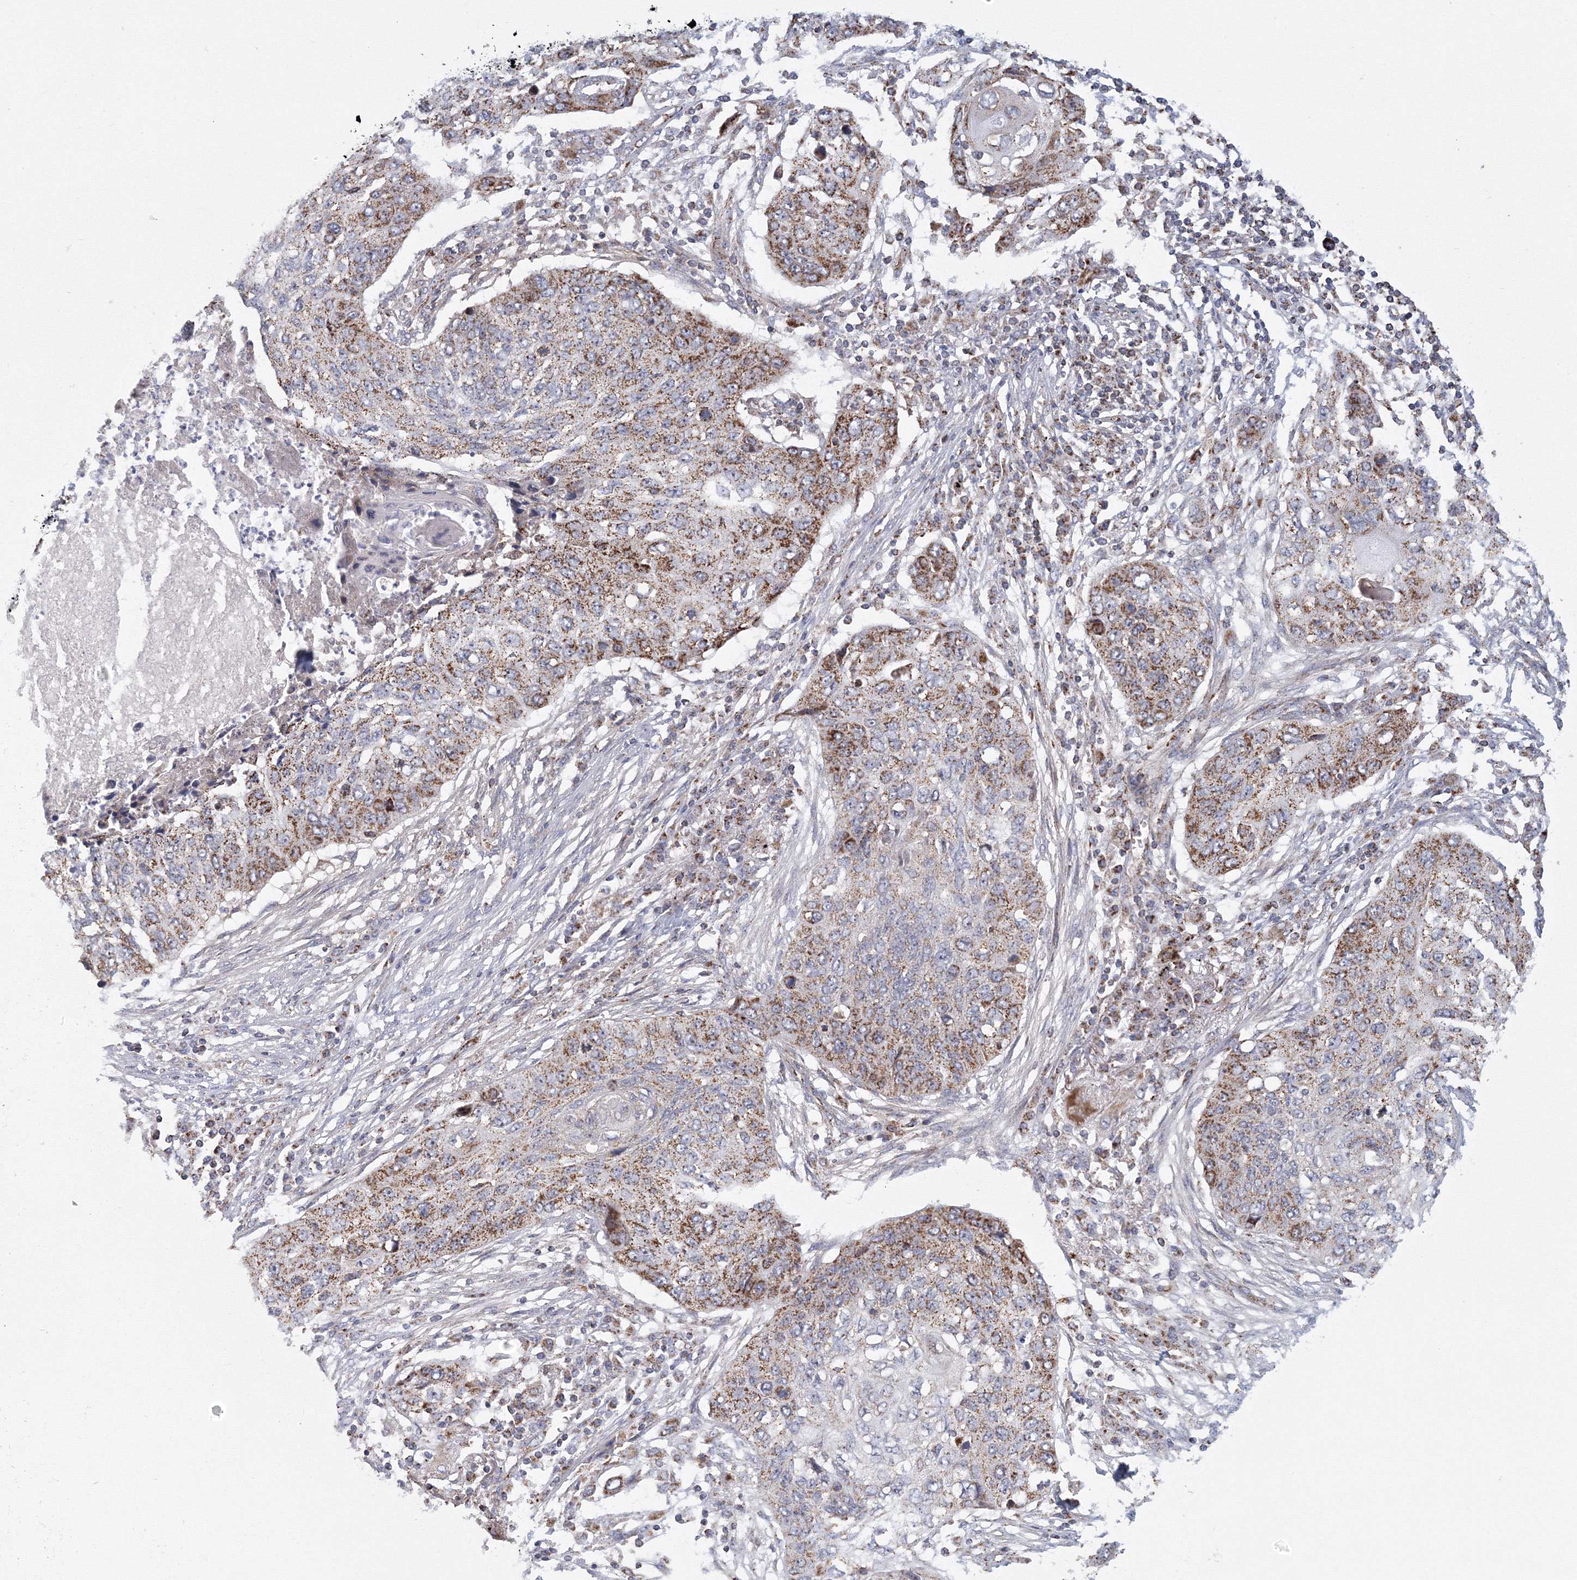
{"staining": {"intensity": "moderate", "quantity": "25%-75%", "location": "cytoplasmic/membranous"}, "tissue": "lung cancer", "cell_type": "Tumor cells", "image_type": "cancer", "snomed": [{"axis": "morphology", "description": "Squamous cell carcinoma, NOS"}, {"axis": "topography", "description": "Lung"}], "caption": "This micrograph exhibits IHC staining of human lung cancer, with medium moderate cytoplasmic/membranous positivity in approximately 25%-75% of tumor cells.", "gene": "GRPEL1", "patient": {"sex": "female", "age": 63}}